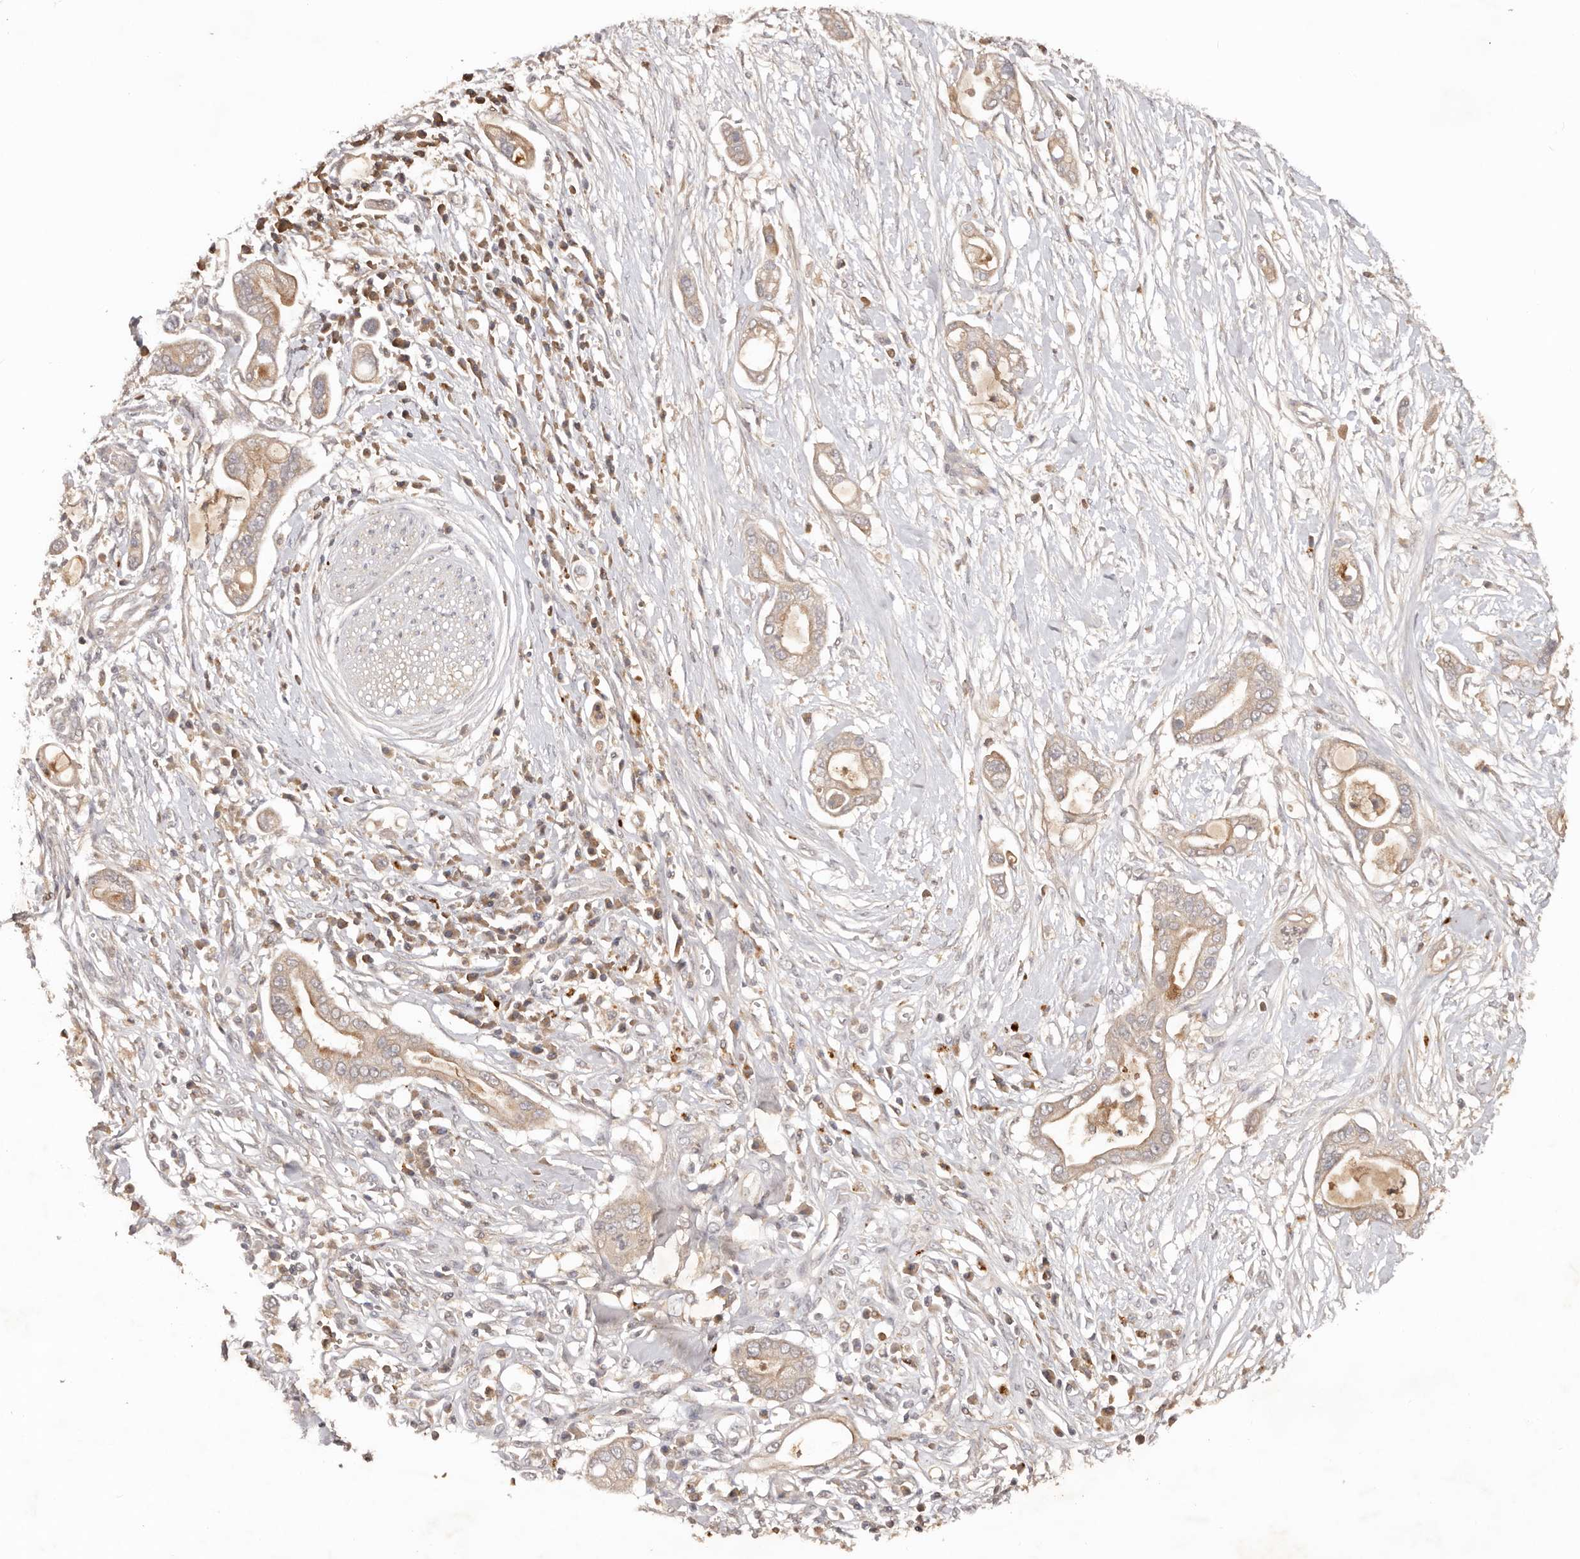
{"staining": {"intensity": "weak", "quantity": ">75%", "location": "cytoplasmic/membranous"}, "tissue": "pancreatic cancer", "cell_type": "Tumor cells", "image_type": "cancer", "snomed": [{"axis": "morphology", "description": "Adenocarcinoma, NOS"}, {"axis": "topography", "description": "Pancreas"}], "caption": "Protein expression analysis of pancreatic cancer (adenocarcinoma) reveals weak cytoplasmic/membranous expression in about >75% of tumor cells.", "gene": "PKIB", "patient": {"sex": "male", "age": 68}}